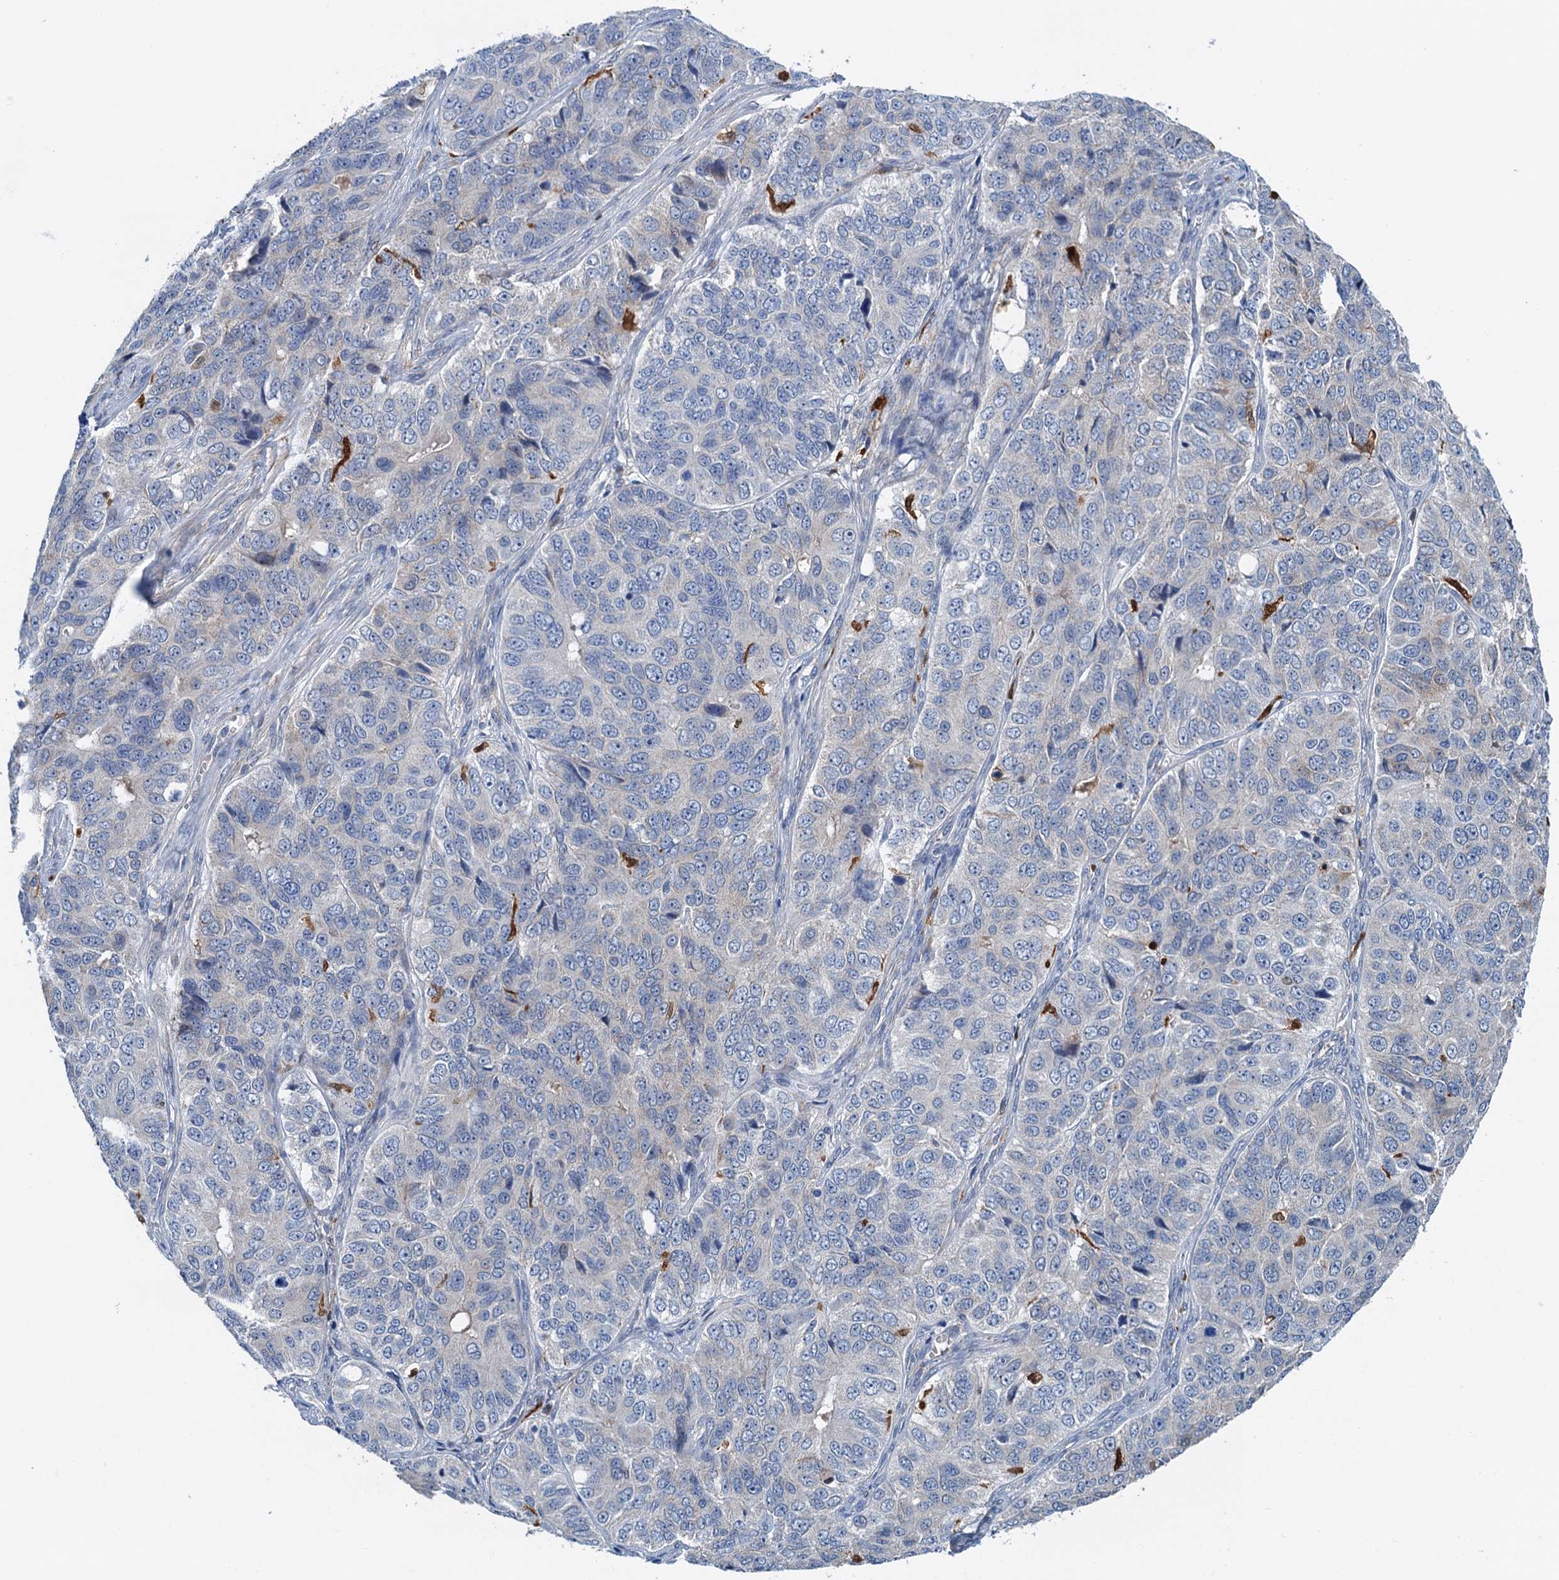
{"staining": {"intensity": "negative", "quantity": "none", "location": "none"}, "tissue": "ovarian cancer", "cell_type": "Tumor cells", "image_type": "cancer", "snomed": [{"axis": "morphology", "description": "Carcinoma, endometroid"}, {"axis": "topography", "description": "Ovary"}], "caption": "A histopathology image of ovarian cancer (endometroid carcinoma) stained for a protein shows no brown staining in tumor cells. (Brightfield microscopy of DAB (3,3'-diaminobenzidine) IHC at high magnification).", "gene": "CSTPP1", "patient": {"sex": "female", "age": 51}}